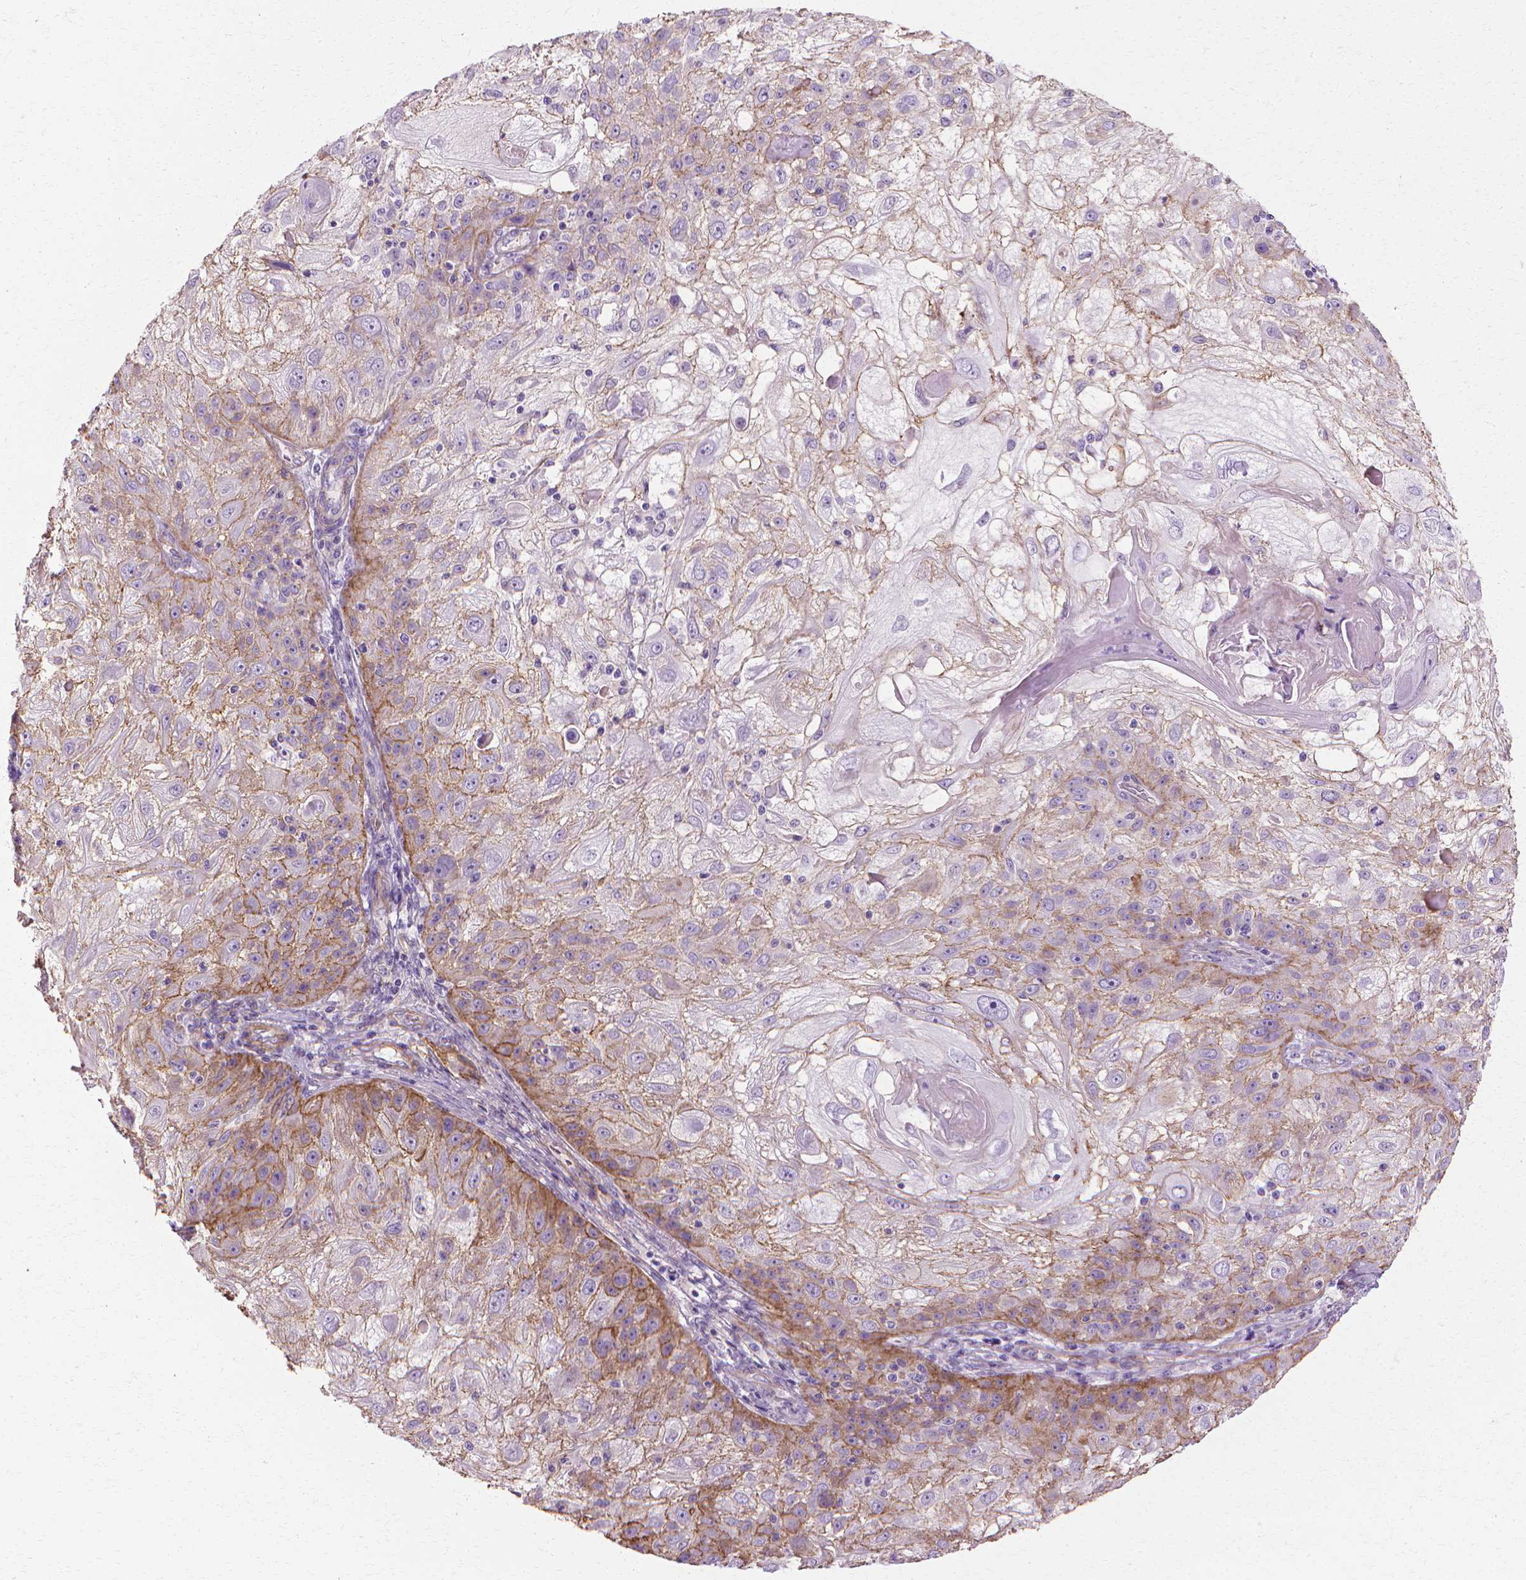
{"staining": {"intensity": "weak", "quantity": "<25%", "location": "cytoplasmic/membranous"}, "tissue": "skin cancer", "cell_type": "Tumor cells", "image_type": "cancer", "snomed": [{"axis": "morphology", "description": "Normal tissue, NOS"}, {"axis": "morphology", "description": "Squamous cell carcinoma, NOS"}, {"axis": "topography", "description": "Skin"}], "caption": "Immunohistochemistry (IHC) micrograph of neoplastic tissue: human squamous cell carcinoma (skin) stained with DAB (3,3'-diaminobenzidine) displays no significant protein expression in tumor cells.", "gene": "CFAP157", "patient": {"sex": "female", "age": 83}}